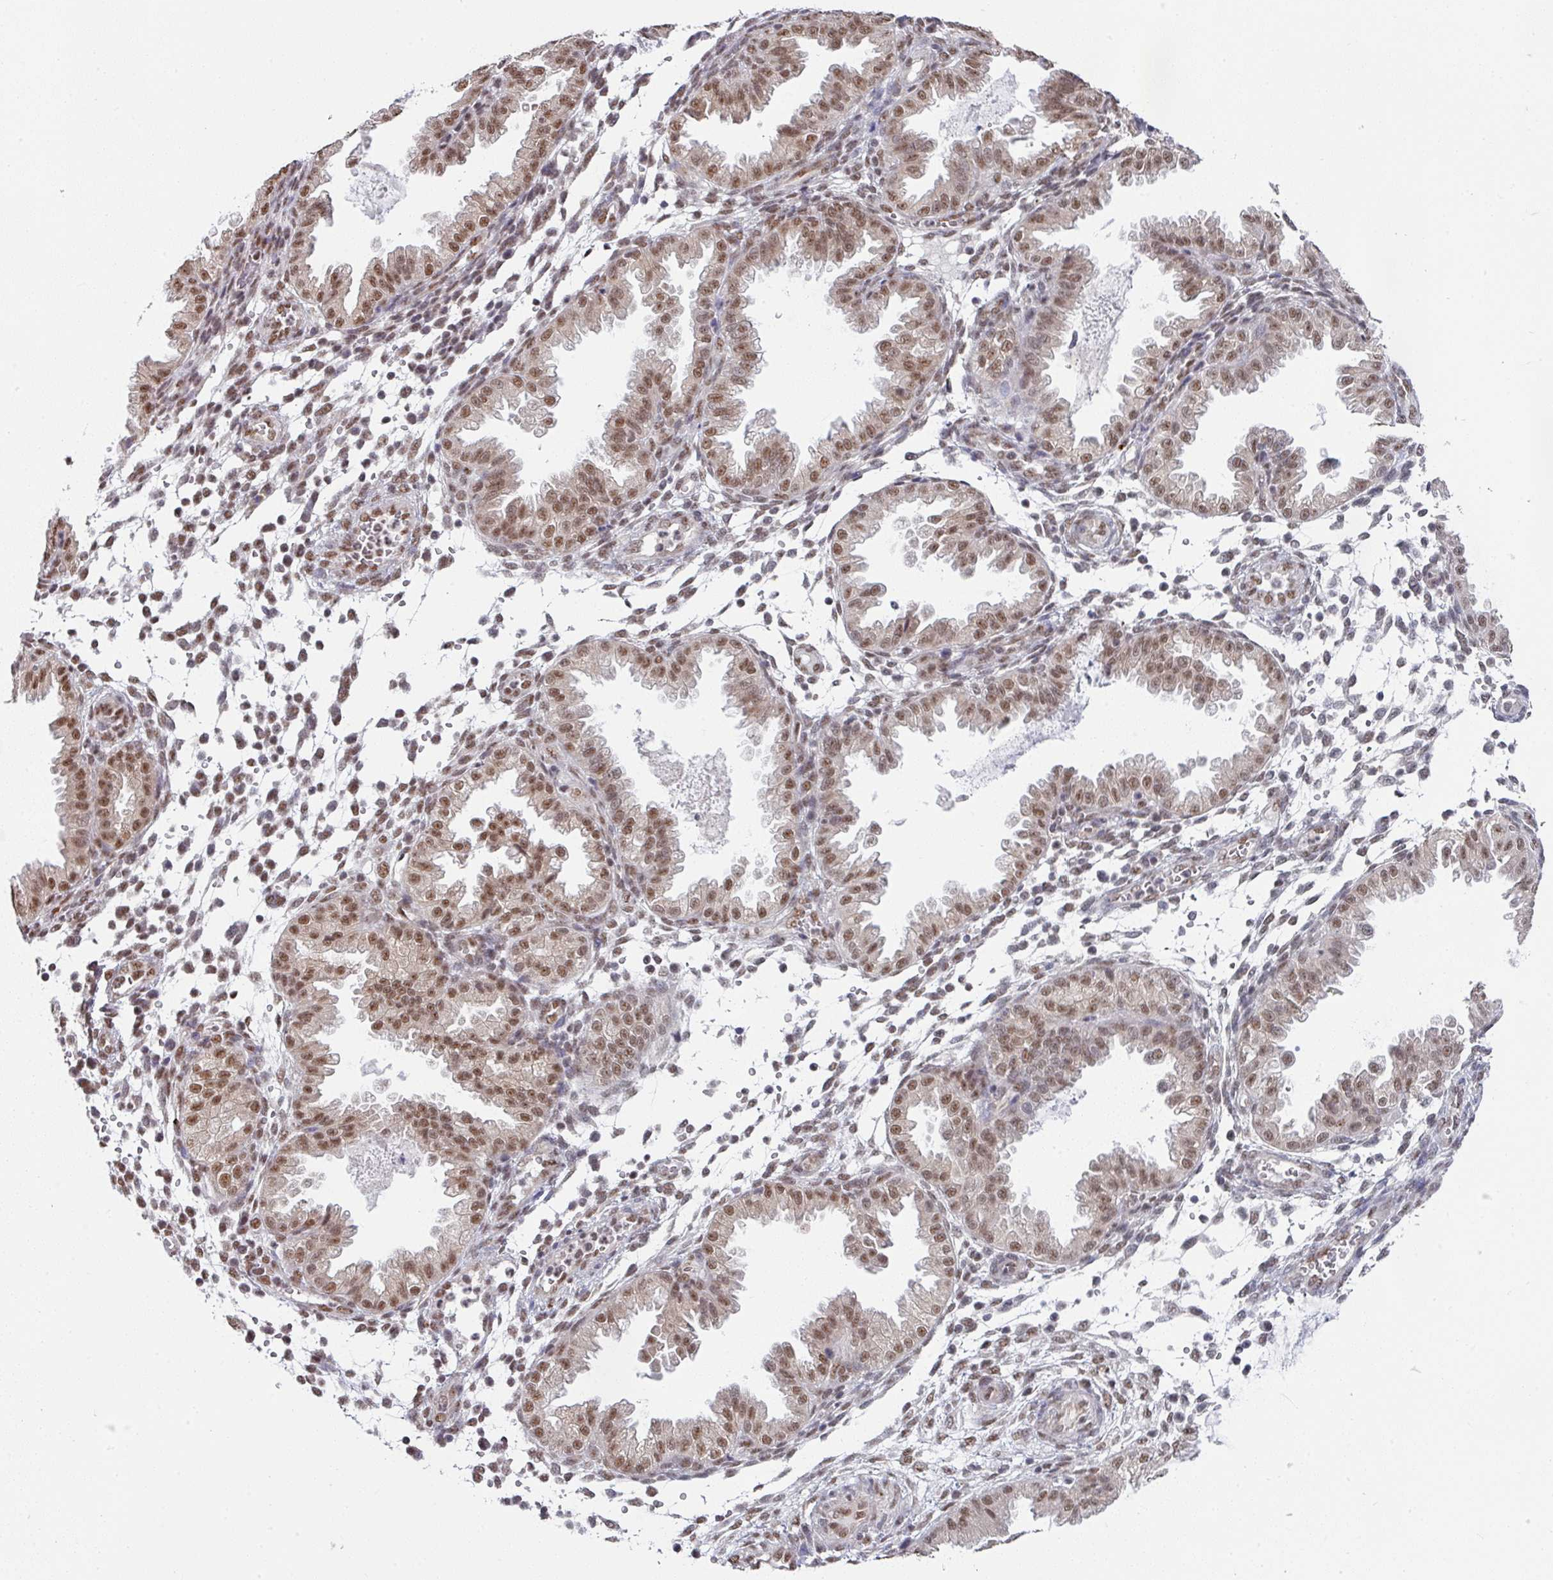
{"staining": {"intensity": "moderate", "quantity": "25%-75%", "location": "nuclear"}, "tissue": "endometrium", "cell_type": "Cells in endometrial stroma", "image_type": "normal", "snomed": [{"axis": "morphology", "description": "Normal tissue, NOS"}, {"axis": "topography", "description": "Endometrium"}], "caption": "IHC of normal endometrium exhibits medium levels of moderate nuclear positivity in approximately 25%-75% of cells in endometrial stroma. Immunohistochemistry stains the protein of interest in brown and the nuclei are stained blue.", "gene": "TMED5", "patient": {"sex": "female", "age": 33}}